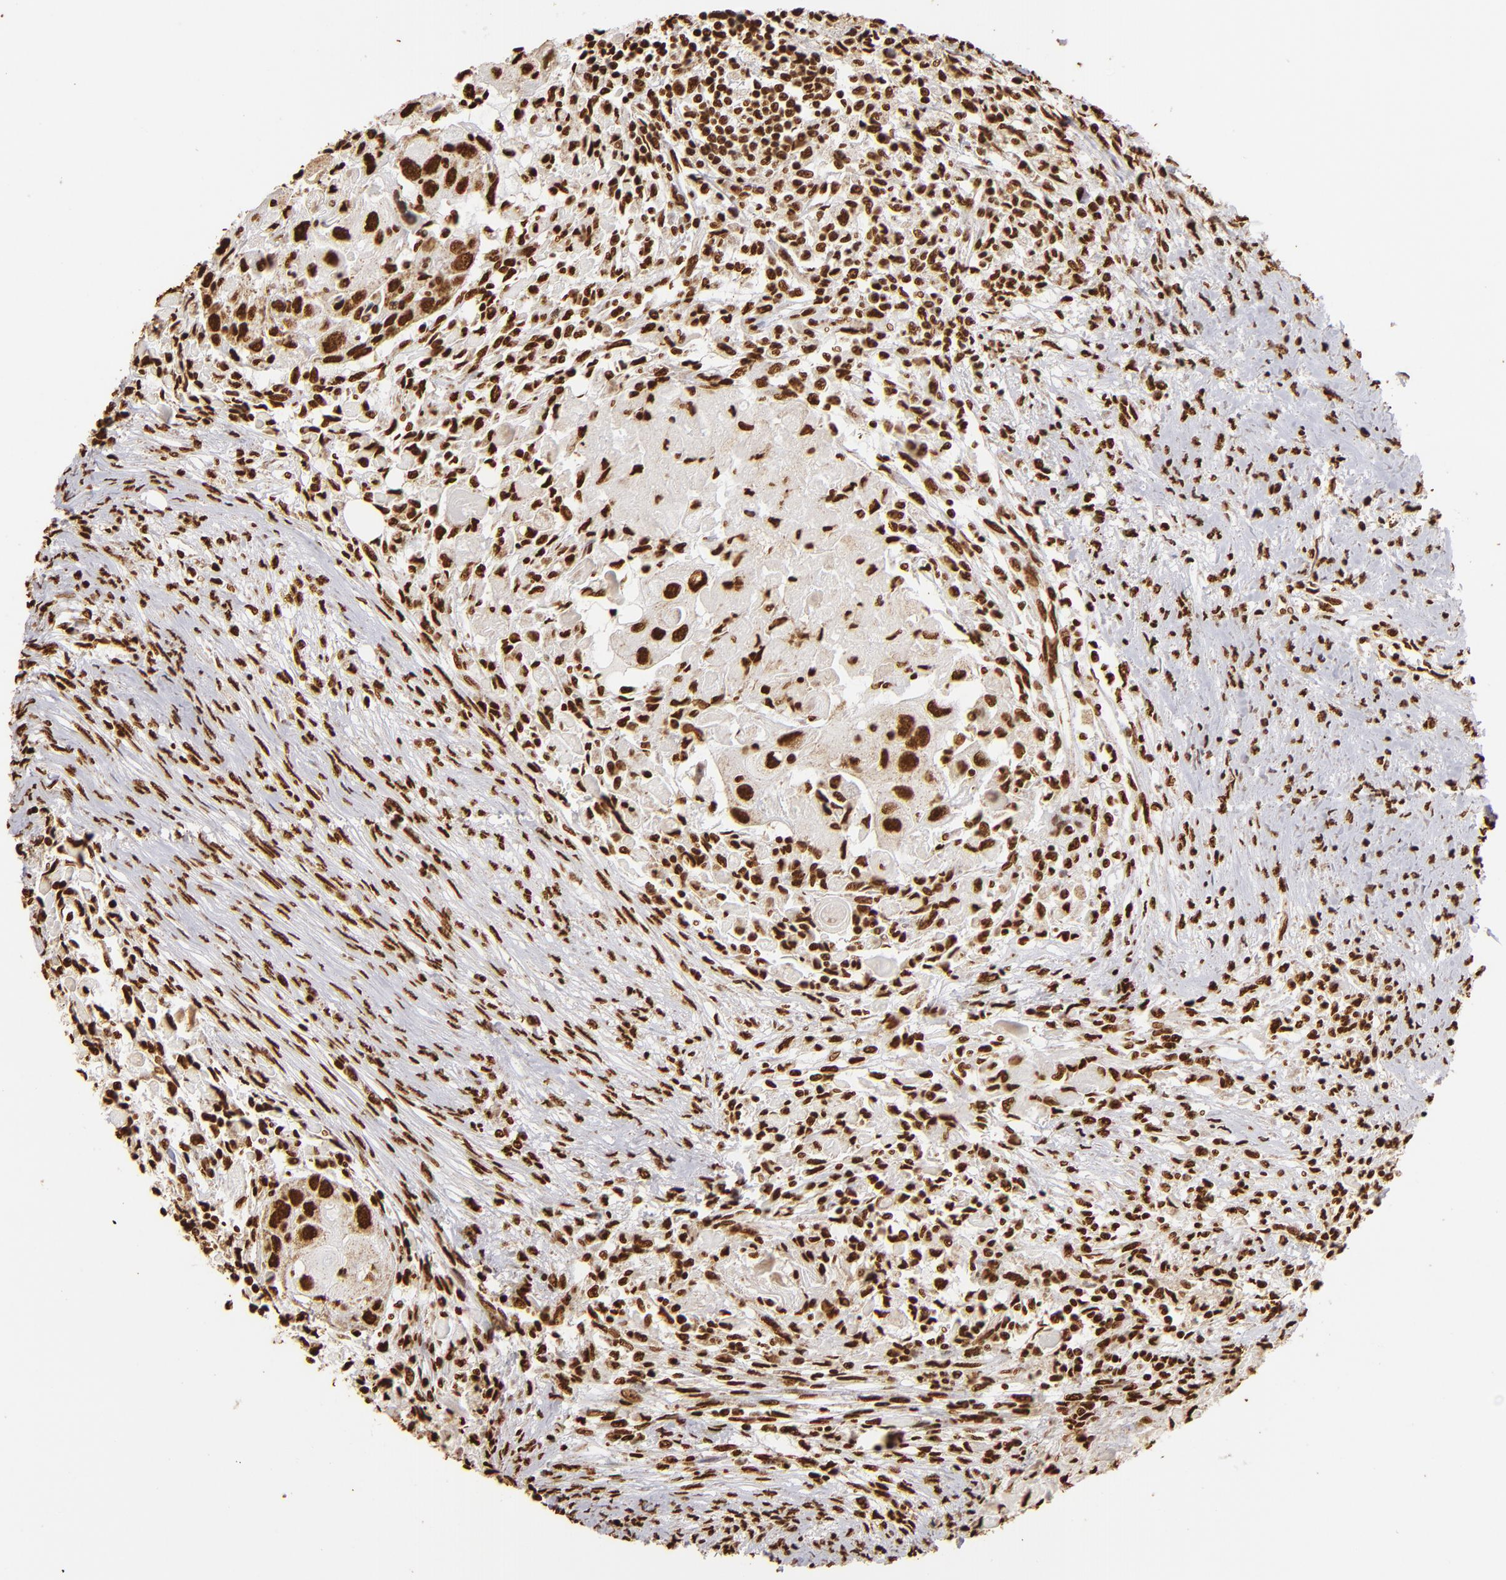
{"staining": {"intensity": "strong", "quantity": ">75%", "location": "nuclear"}, "tissue": "head and neck cancer", "cell_type": "Tumor cells", "image_type": "cancer", "snomed": [{"axis": "morphology", "description": "Squamous cell carcinoma, NOS"}, {"axis": "topography", "description": "Head-Neck"}], "caption": "A high-resolution micrograph shows immunohistochemistry (IHC) staining of head and neck squamous cell carcinoma, which demonstrates strong nuclear staining in approximately >75% of tumor cells.", "gene": "ILF3", "patient": {"sex": "male", "age": 64}}